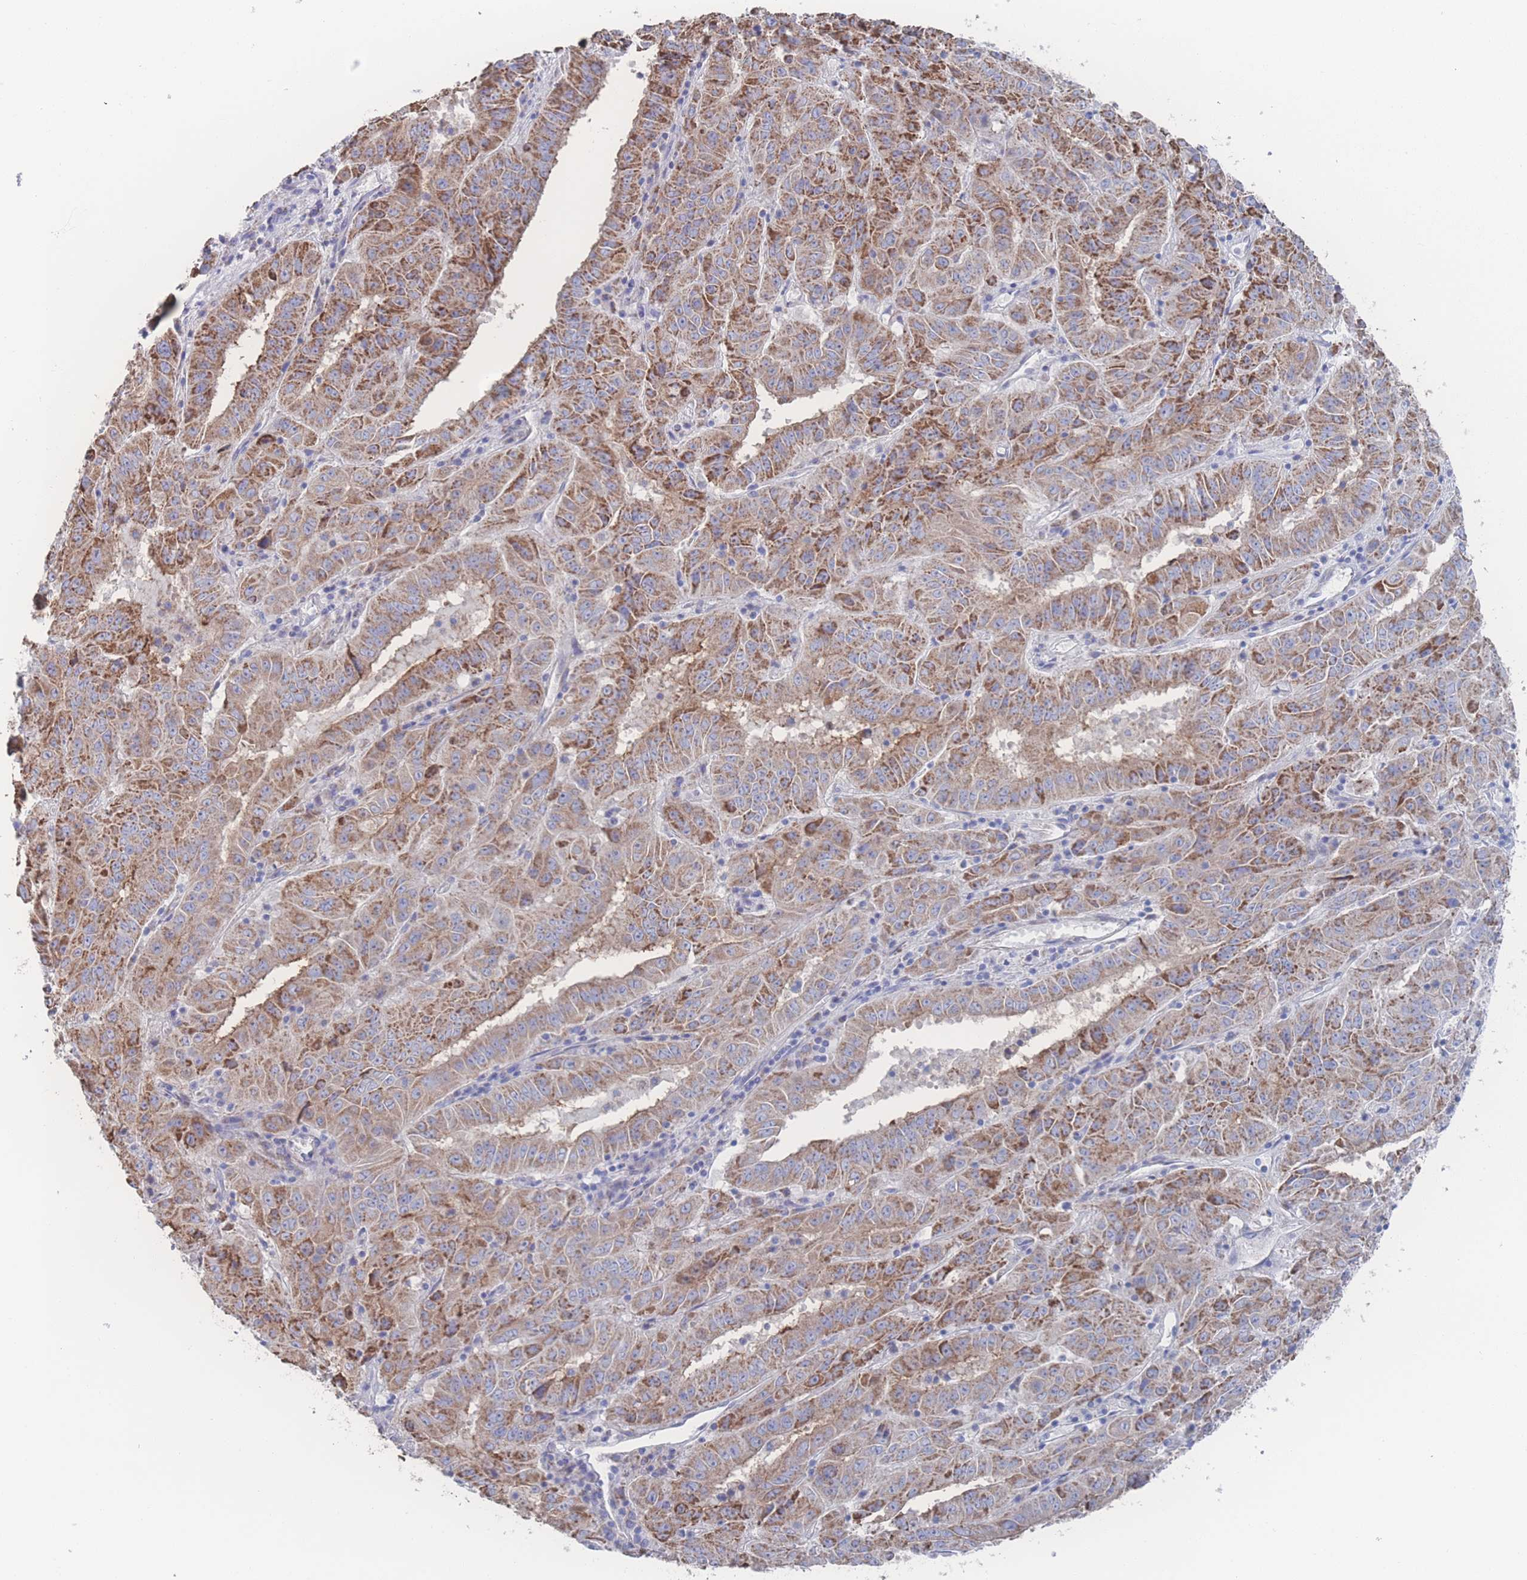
{"staining": {"intensity": "strong", "quantity": ">75%", "location": "cytoplasmic/membranous"}, "tissue": "pancreatic cancer", "cell_type": "Tumor cells", "image_type": "cancer", "snomed": [{"axis": "morphology", "description": "Adenocarcinoma, NOS"}, {"axis": "topography", "description": "Pancreas"}], "caption": "Tumor cells show high levels of strong cytoplasmic/membranous expression in approximately >75% of cells in pancreatic adenocarcinoma.", "gene": "SNPH", "patient": {"sex": "male", "age": 63}}